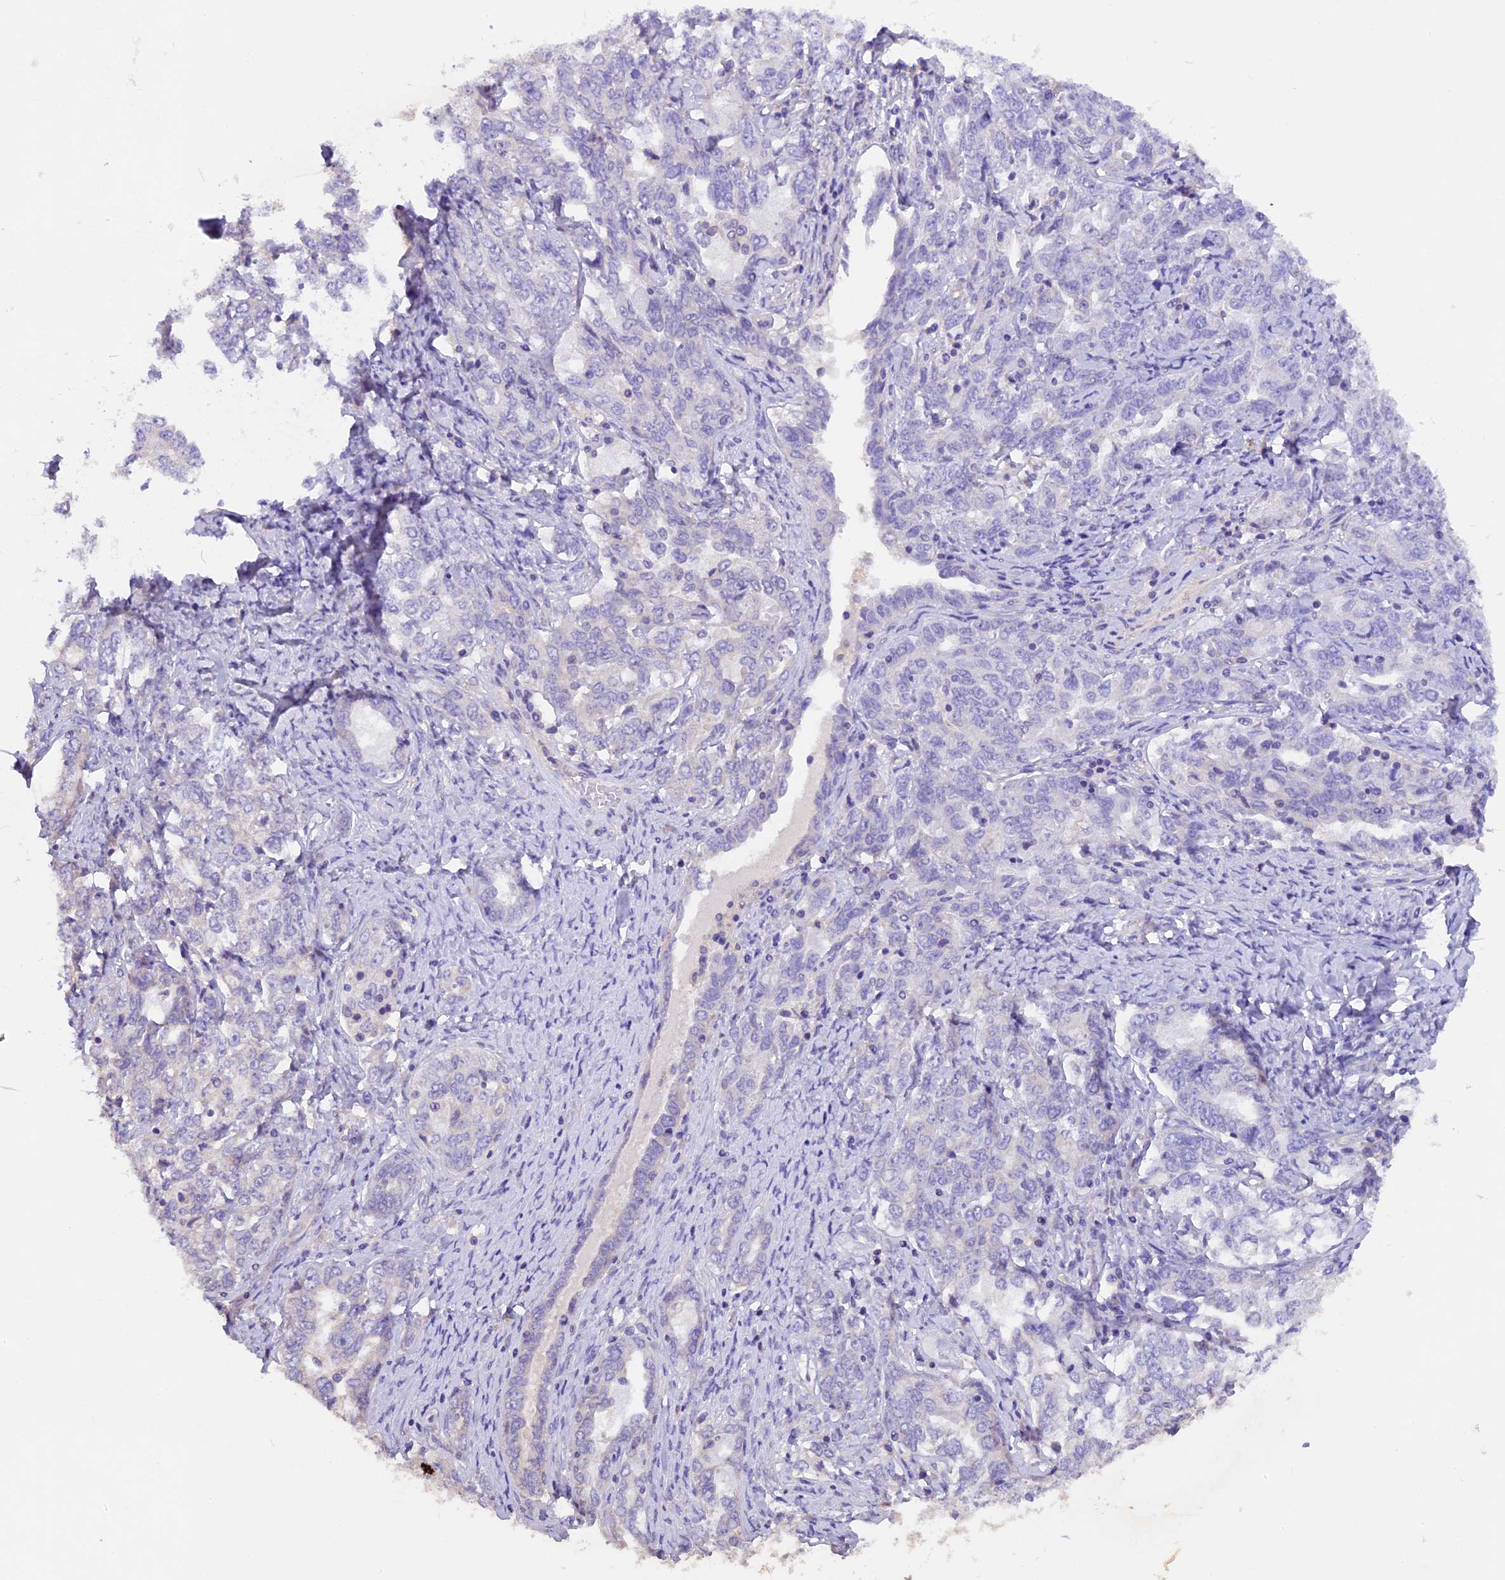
{"staining": {"intensity": "negative", "quantity": "none", "location": "none"}, "tissue": "ovarian cancer", "cell_type": "Tumor cells", "image_type": "cancer", "snomed": [{"axis": "morphology", "description": "Carcinoma, endometroid"}, {"axis": "topography", "description": "Ovary"}], "caption": "Tumor cells are negative for protein expression in human ovarian cancer (endometroid carcinoma).", "gene": "AP3B2", "patient": {"sex": "female", "age": 62}}